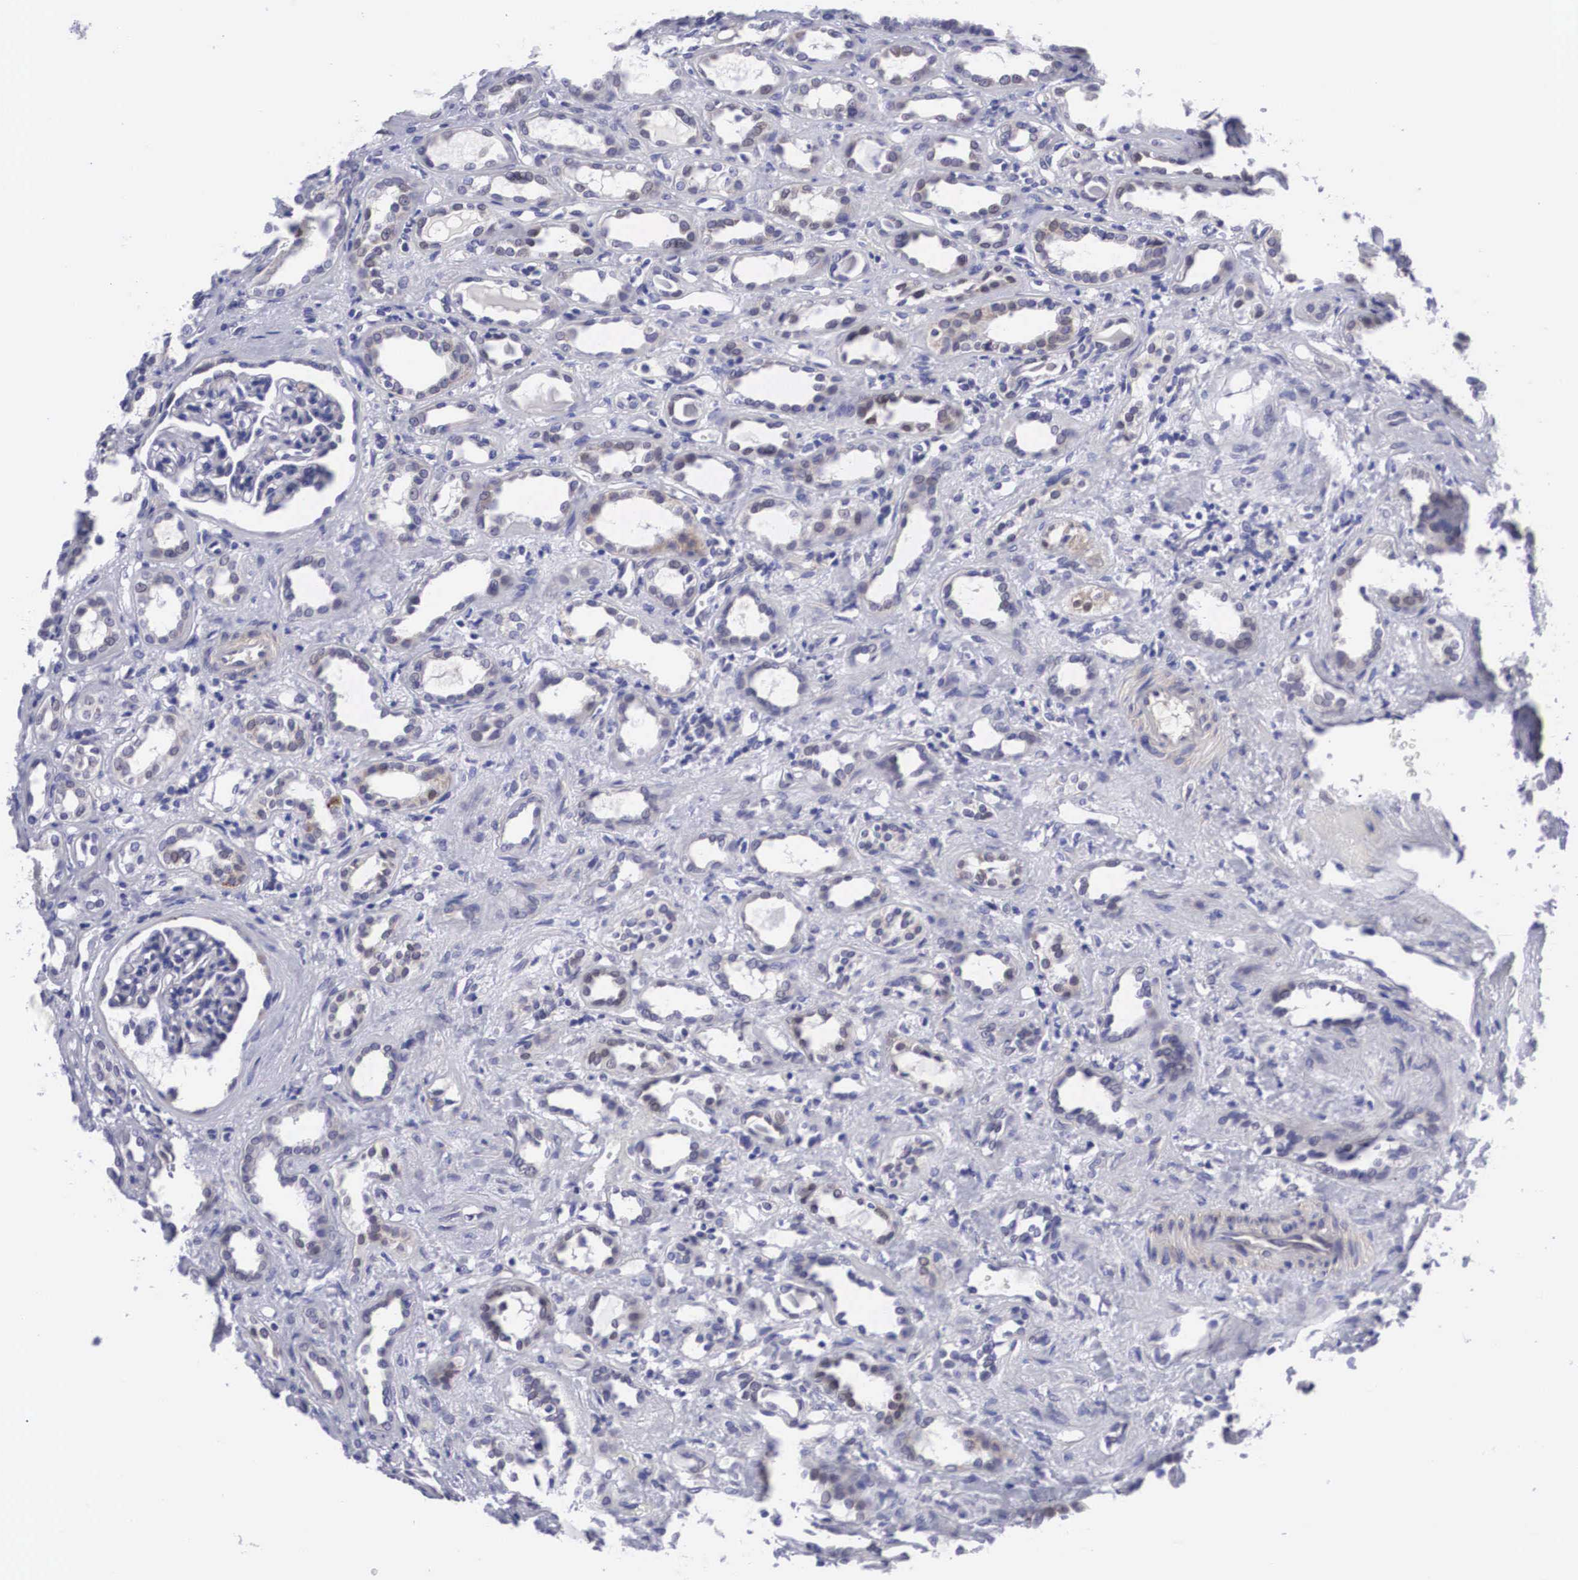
{"staining": {"intensity": "negative", "quantity": "none", "location": "none"}, "tissue": "kidney", "cell_type": "Cells in glomeruli", "image_type": "normal", "snomed": [{"axis": "morphology", "description": "Normal tissue, NOS"}, {"axis": "topography", "description": "Kidney"}], "caption": "Photomicrograph shows no significant protein expression in cells in glomeruli of normal kidney.", "gene": "SOX11", "patient": {"sex": "male", "age": 36}}